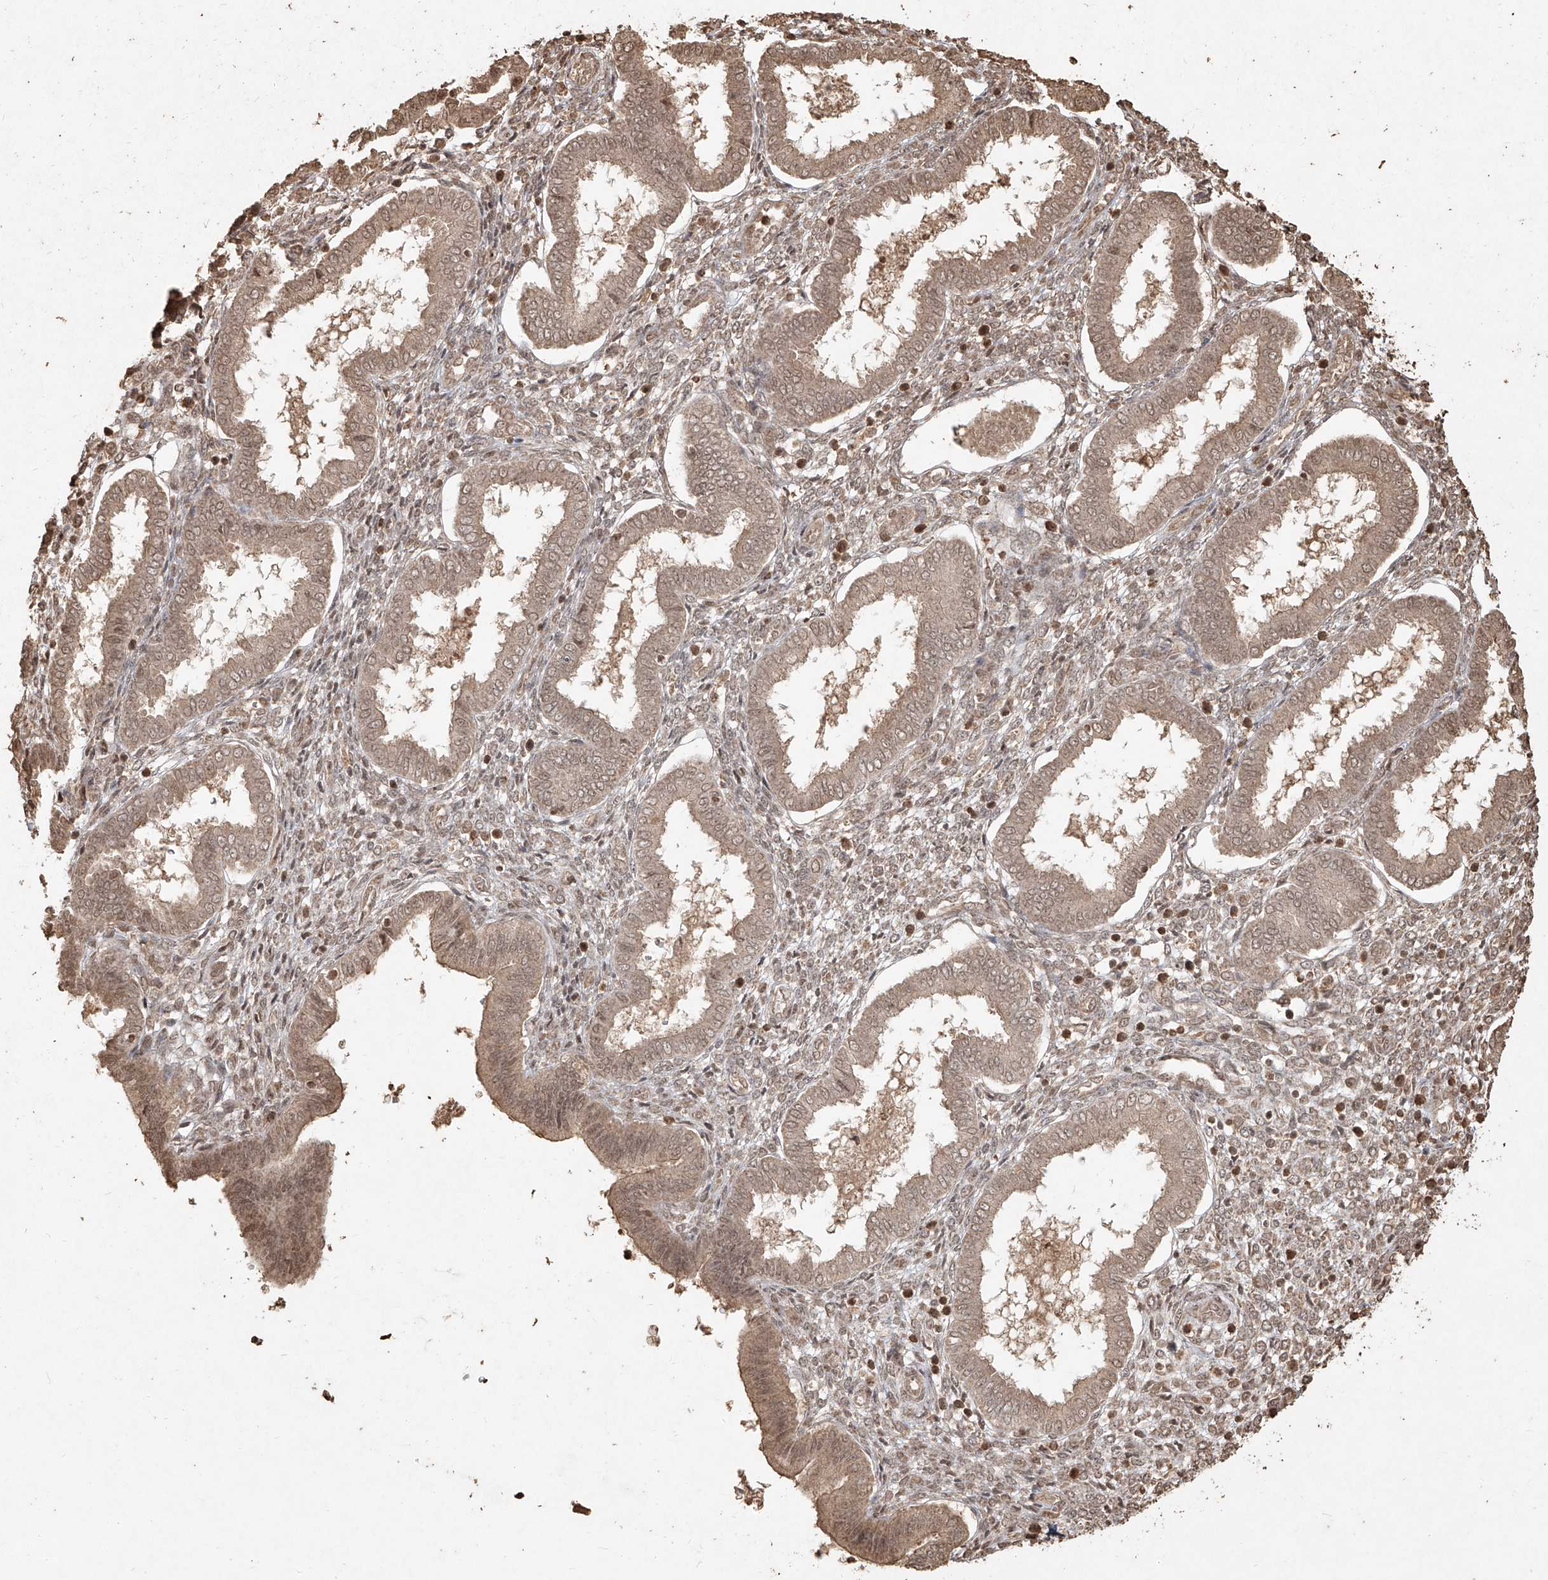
{"staining": {"intensity": "moderate", "quantity": "25%-75%", "location": "cytoplasmic/membranous,nuclear"}, "tissue": "endometrium", "cell_type": "Cells in endometrial stroma", "image_type": "normal", "snomed": [{"axis": "morphology", "description": "Normal tissue, NOS"}, {"axis": "topography", "description": "Endometrium"}], "caption": "Moderate cytoplasmic/membranous,nuclear protein expression is appreciated in approximately 25%-75% of cells in endometrial stroma in endometrium. (DAB = brown stain, brightfield microscopy at high magnification).", "gene": "UBE2K", "patient": {"sex": "female", "age": 24}}